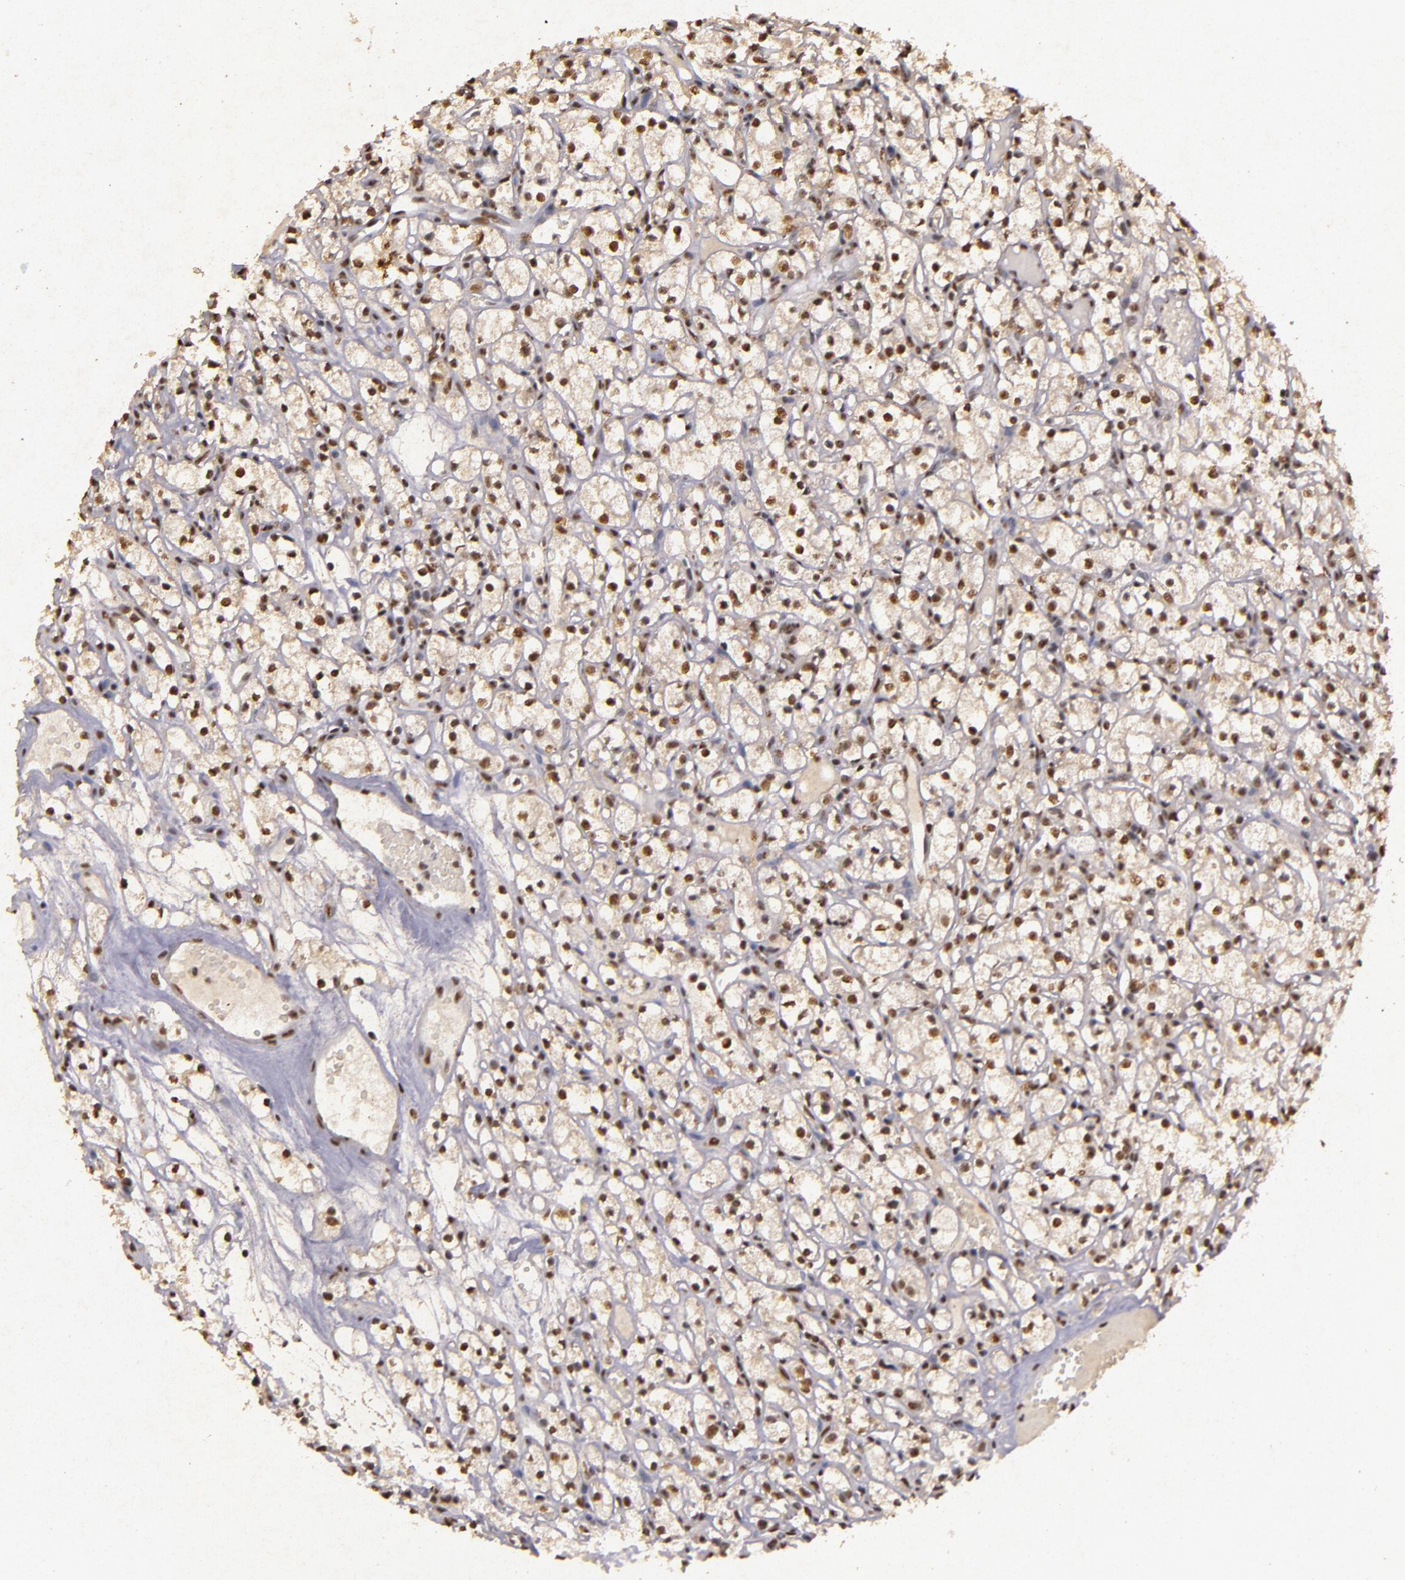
{"staining": {"intensity": "weak", "quantity": ">75%", "location": "nuclear"}, "tissue": "renal cancer", "cell_type": "Tumor cells", "image_type": "cancer", "snomed": [{"axis": "morphology", "description": "Adenocarcinoma, NOS"}, {"axis": "topography", "description": "Kidney"}], "caption": "Tumor cells demonstrate low levels of weak nuclear staining in about >75% of cells in adenocarcinoma (renal).", "gene": "CBX3", "patient": {"sex": "male", "age": 61}}